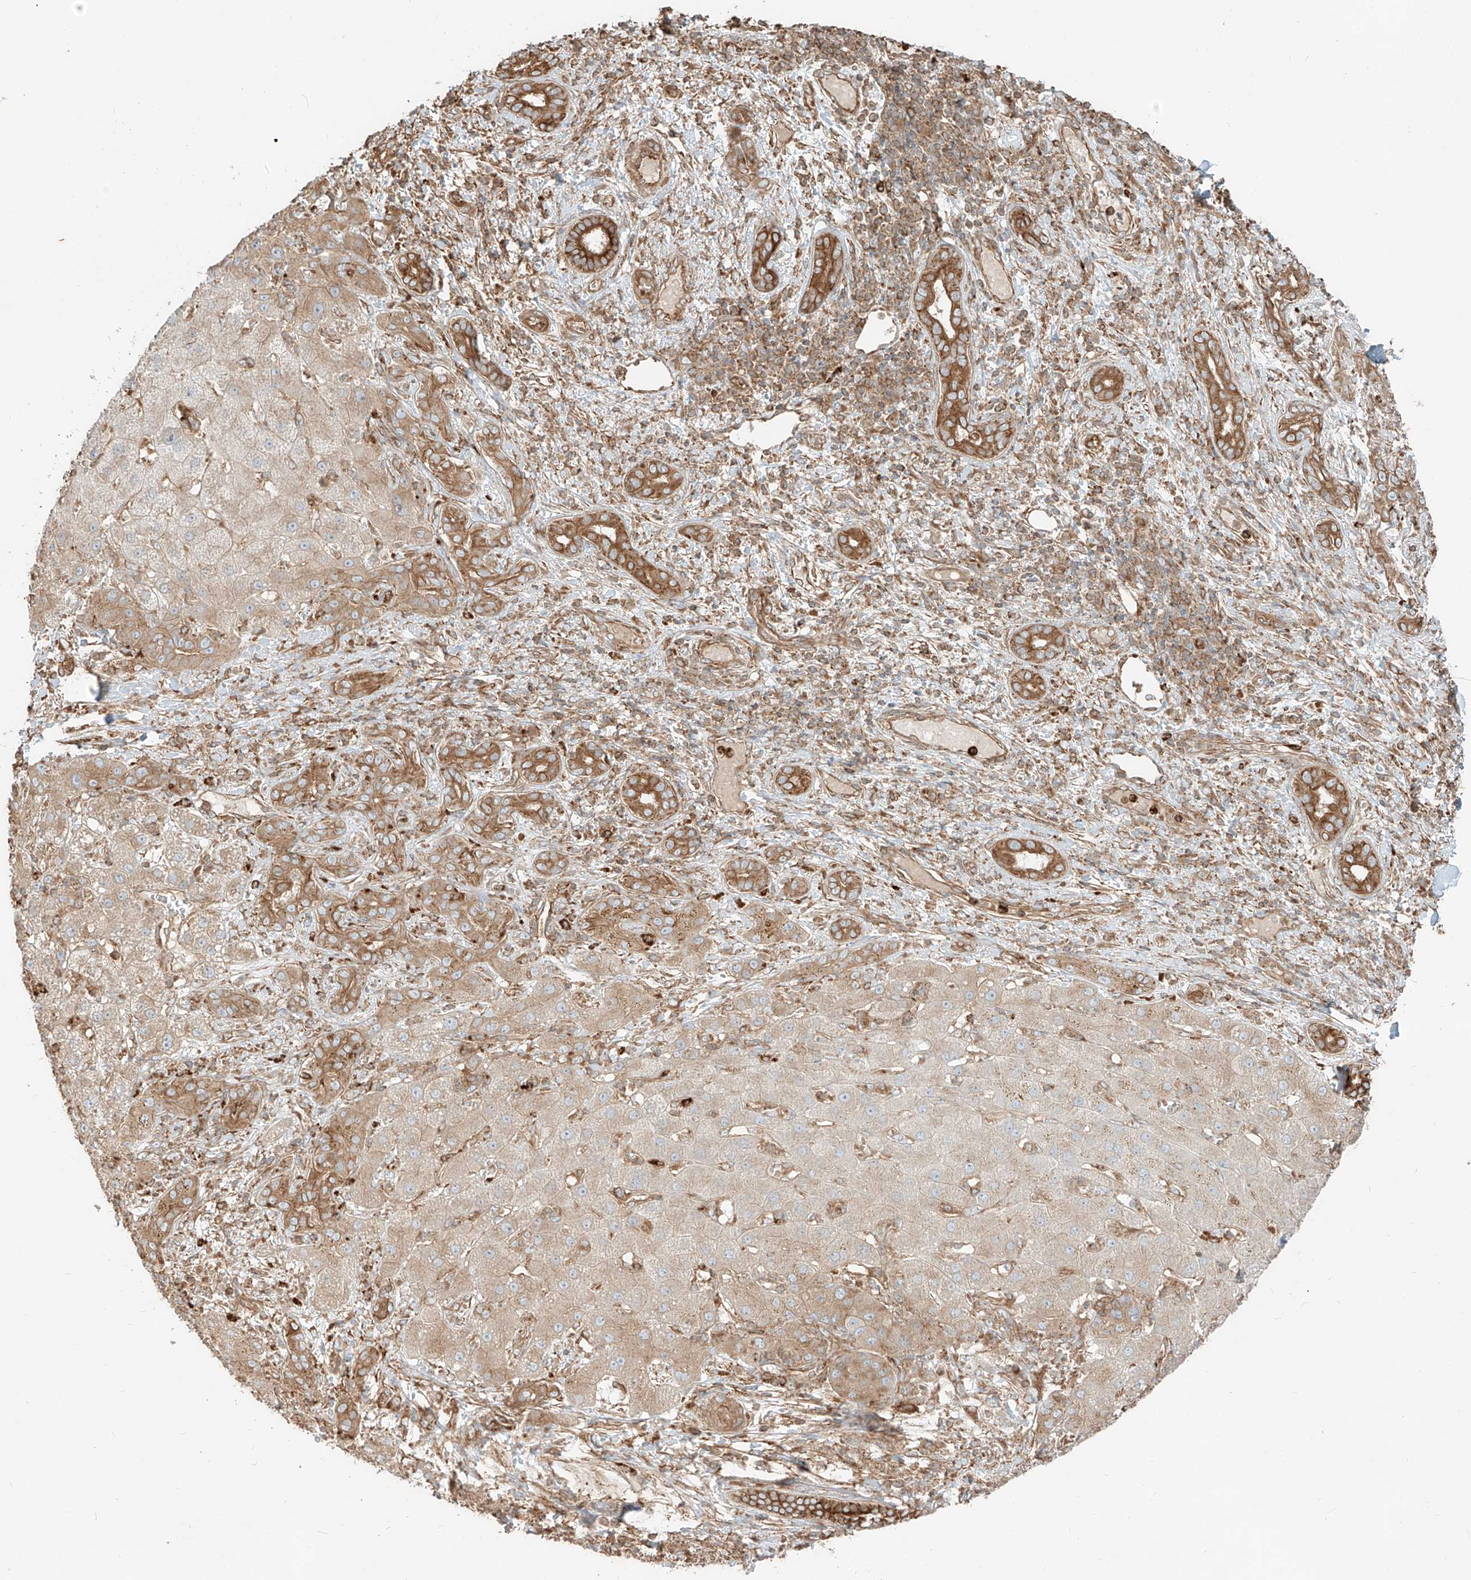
{"staining": {"intensity": "weak", "quantity": "<25%", "location": "cytoplasmic/membranous"}, "tissue": "liver cancer", "cell_type": "Tumor cells", "image_type": "cancer", "snomed": [{"axis": "morphology", "description": "Carcinoma, Hepatocellular, NOS"}, {"axis": "topography", "description": "Liver"}], "caption": "High power microscopy histopathology image of an immunohistochemistry image of liver hepatocellular carcinoma, revealing no significant expression in tumor cells.", "gene": "CCDC115", "patient": {"sex": "male", "age": 65}}